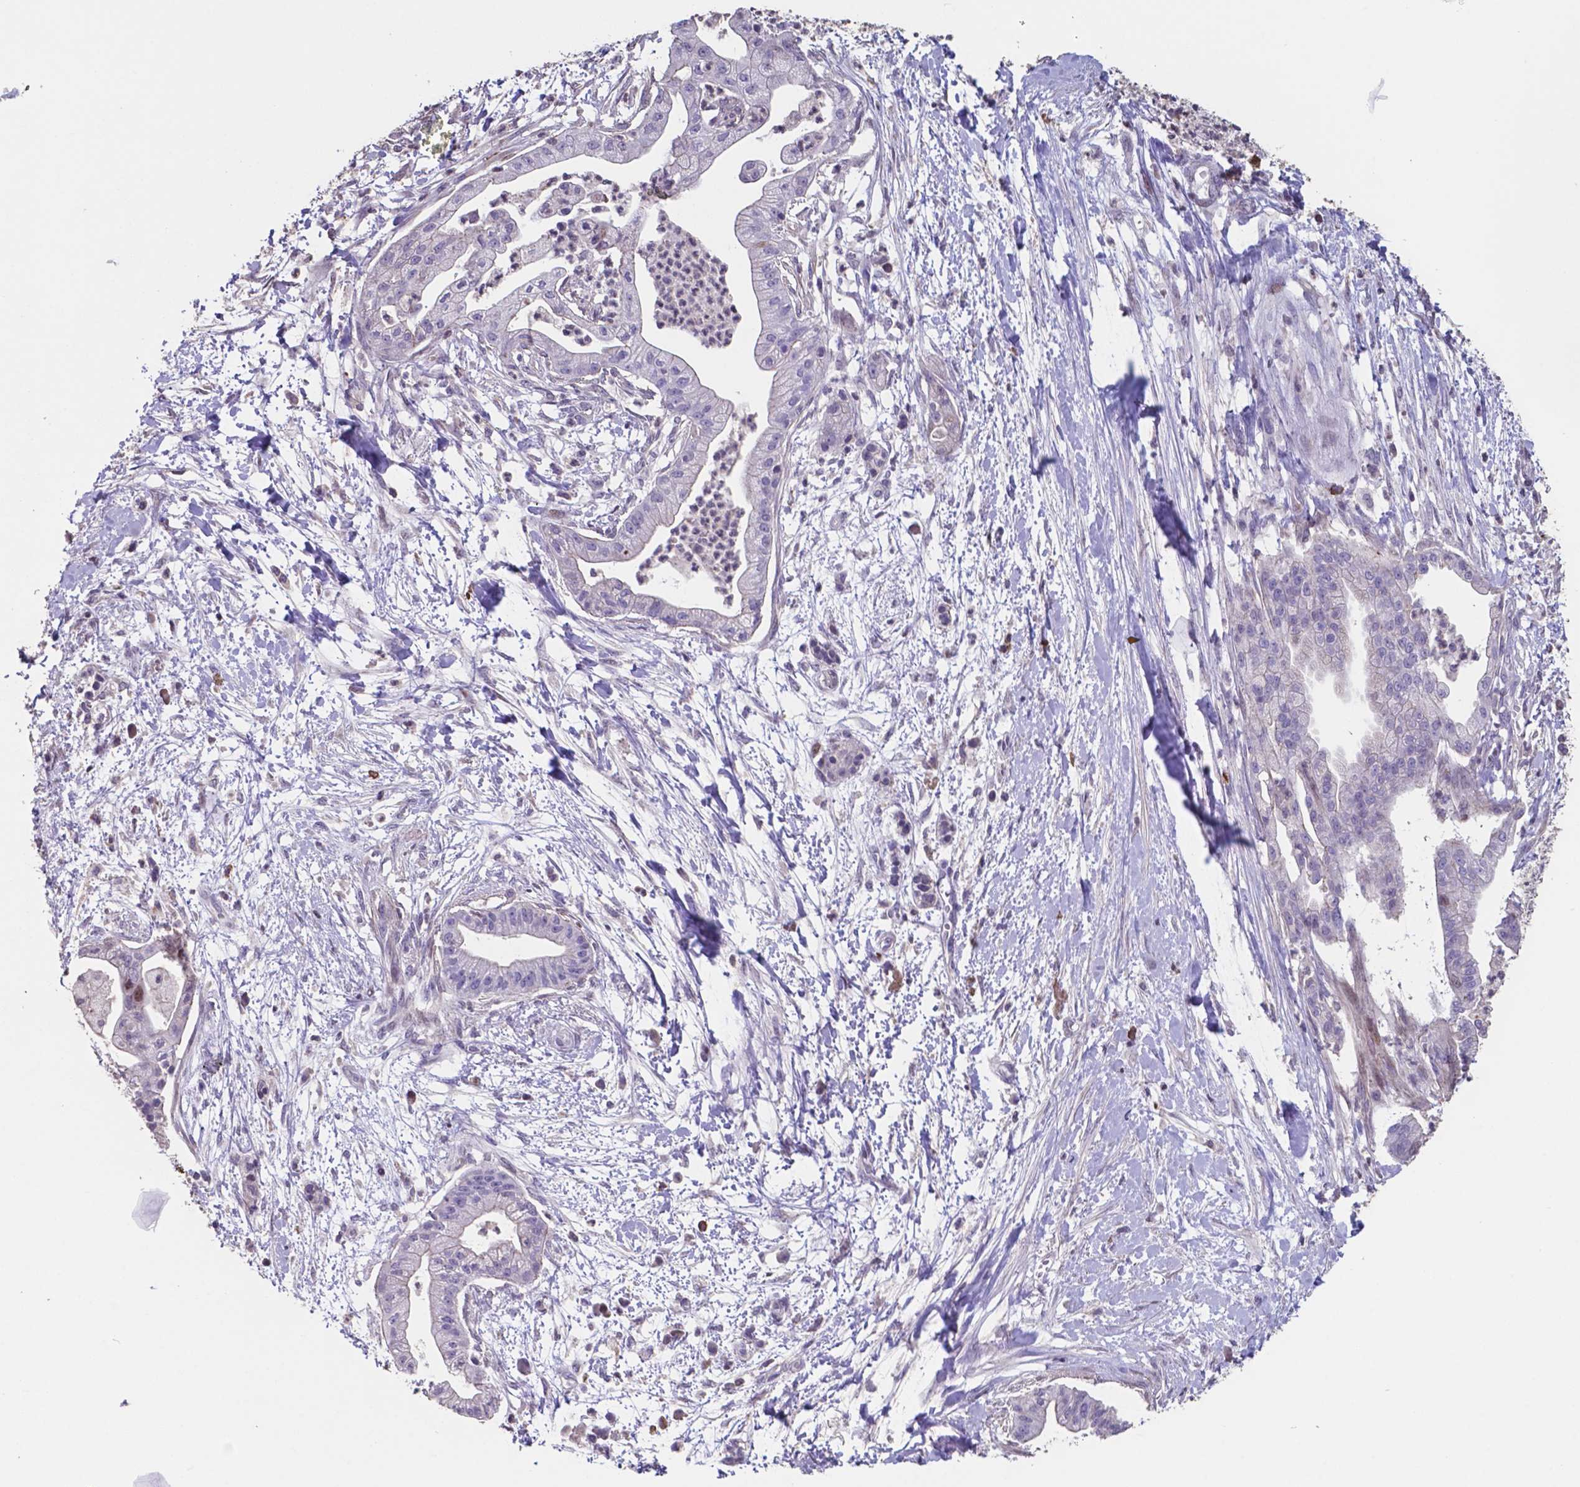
{"staining": {"intensity": "negative", "quantity": "none", "location": "none"}, "tissue": "pancreatic cancer", "cell_type": "Tumor cells", "image_type": "cancer", "snomed": [{"axis": "morphology", "description": "Normal tissue, NOS"}, {"axis": "morphology", "description": "Adenocarcinoma, NOS"}, {"axis": "topography", "description": "Lymph node"}, {"axis": "topography", "description": "Pancreas"}], "caption": "Pancreatic cancer (adenocarcinoma) was stained to show a protein in brown. There is no significant positivity in tumor cells.", "gene": "MLC1", "patient": {"sex": "female", "age": 58}}